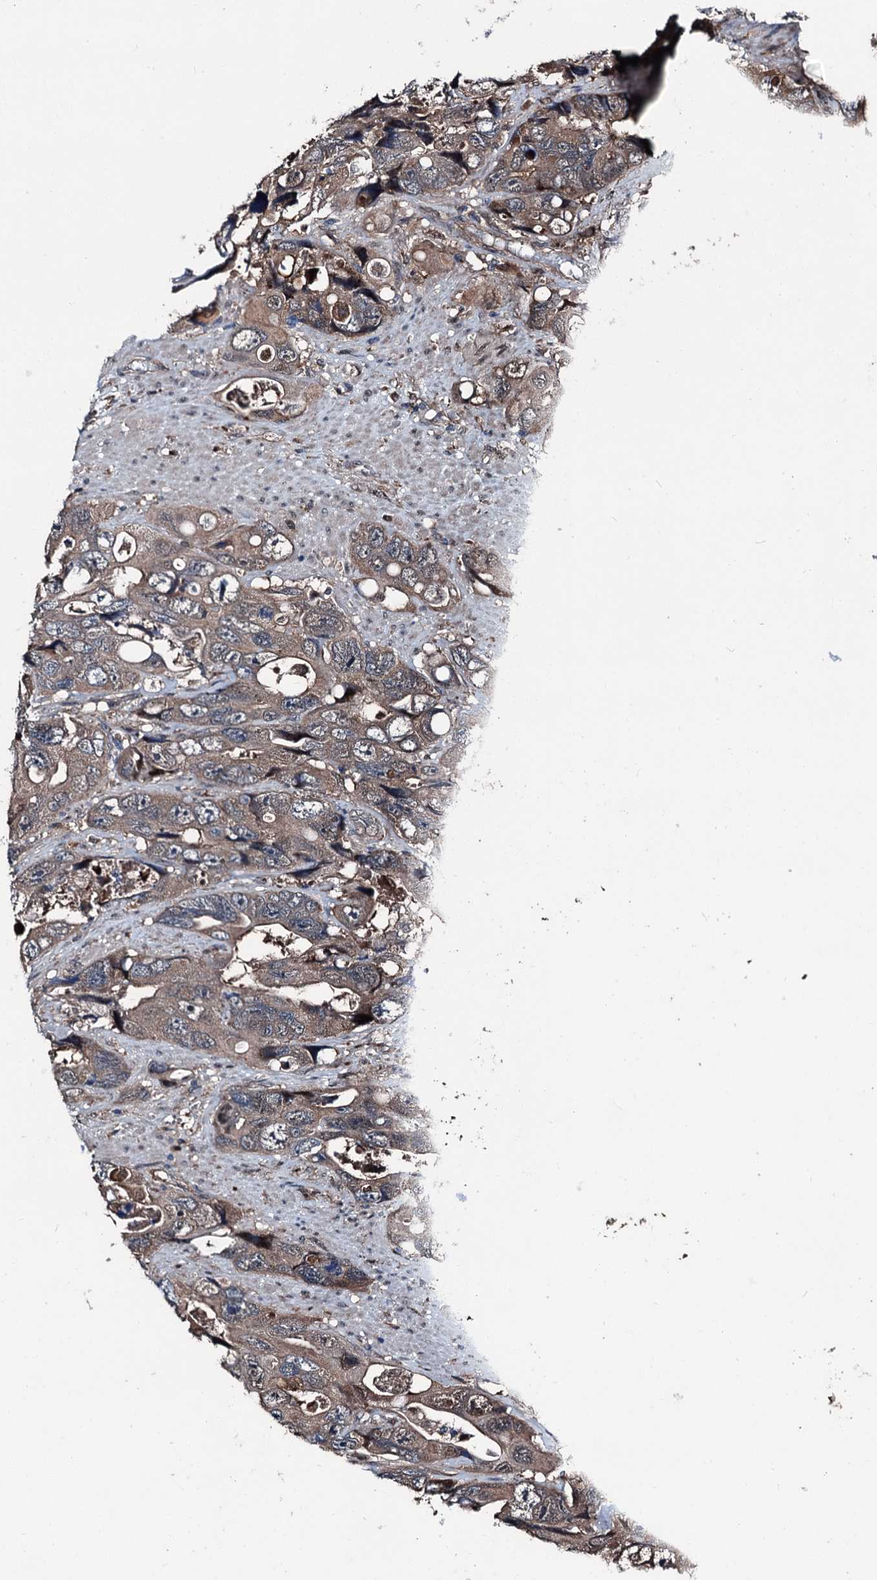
{"staining": {"intensity": "weak", "quantity": ">75%", "location": "cytoplasmic/membranous"}, "tissue": "colorectal cancer", "cell_type": "Tumor cells", "image_type": "cancer", "snomed": [{"axis": "morphology", "description": "Adenocarcinoma, NOS"}, {"axis": "topography", "description": "Rectum"}], "caption": "Protein expression analysis of human colorectal cancer (adenocarcinoma) reveals weak cytoplasmic/membranous expression in about >75% of tumor cells.", "gene": "PSMD13", "patient": {"sex": "male", "age": 57}}